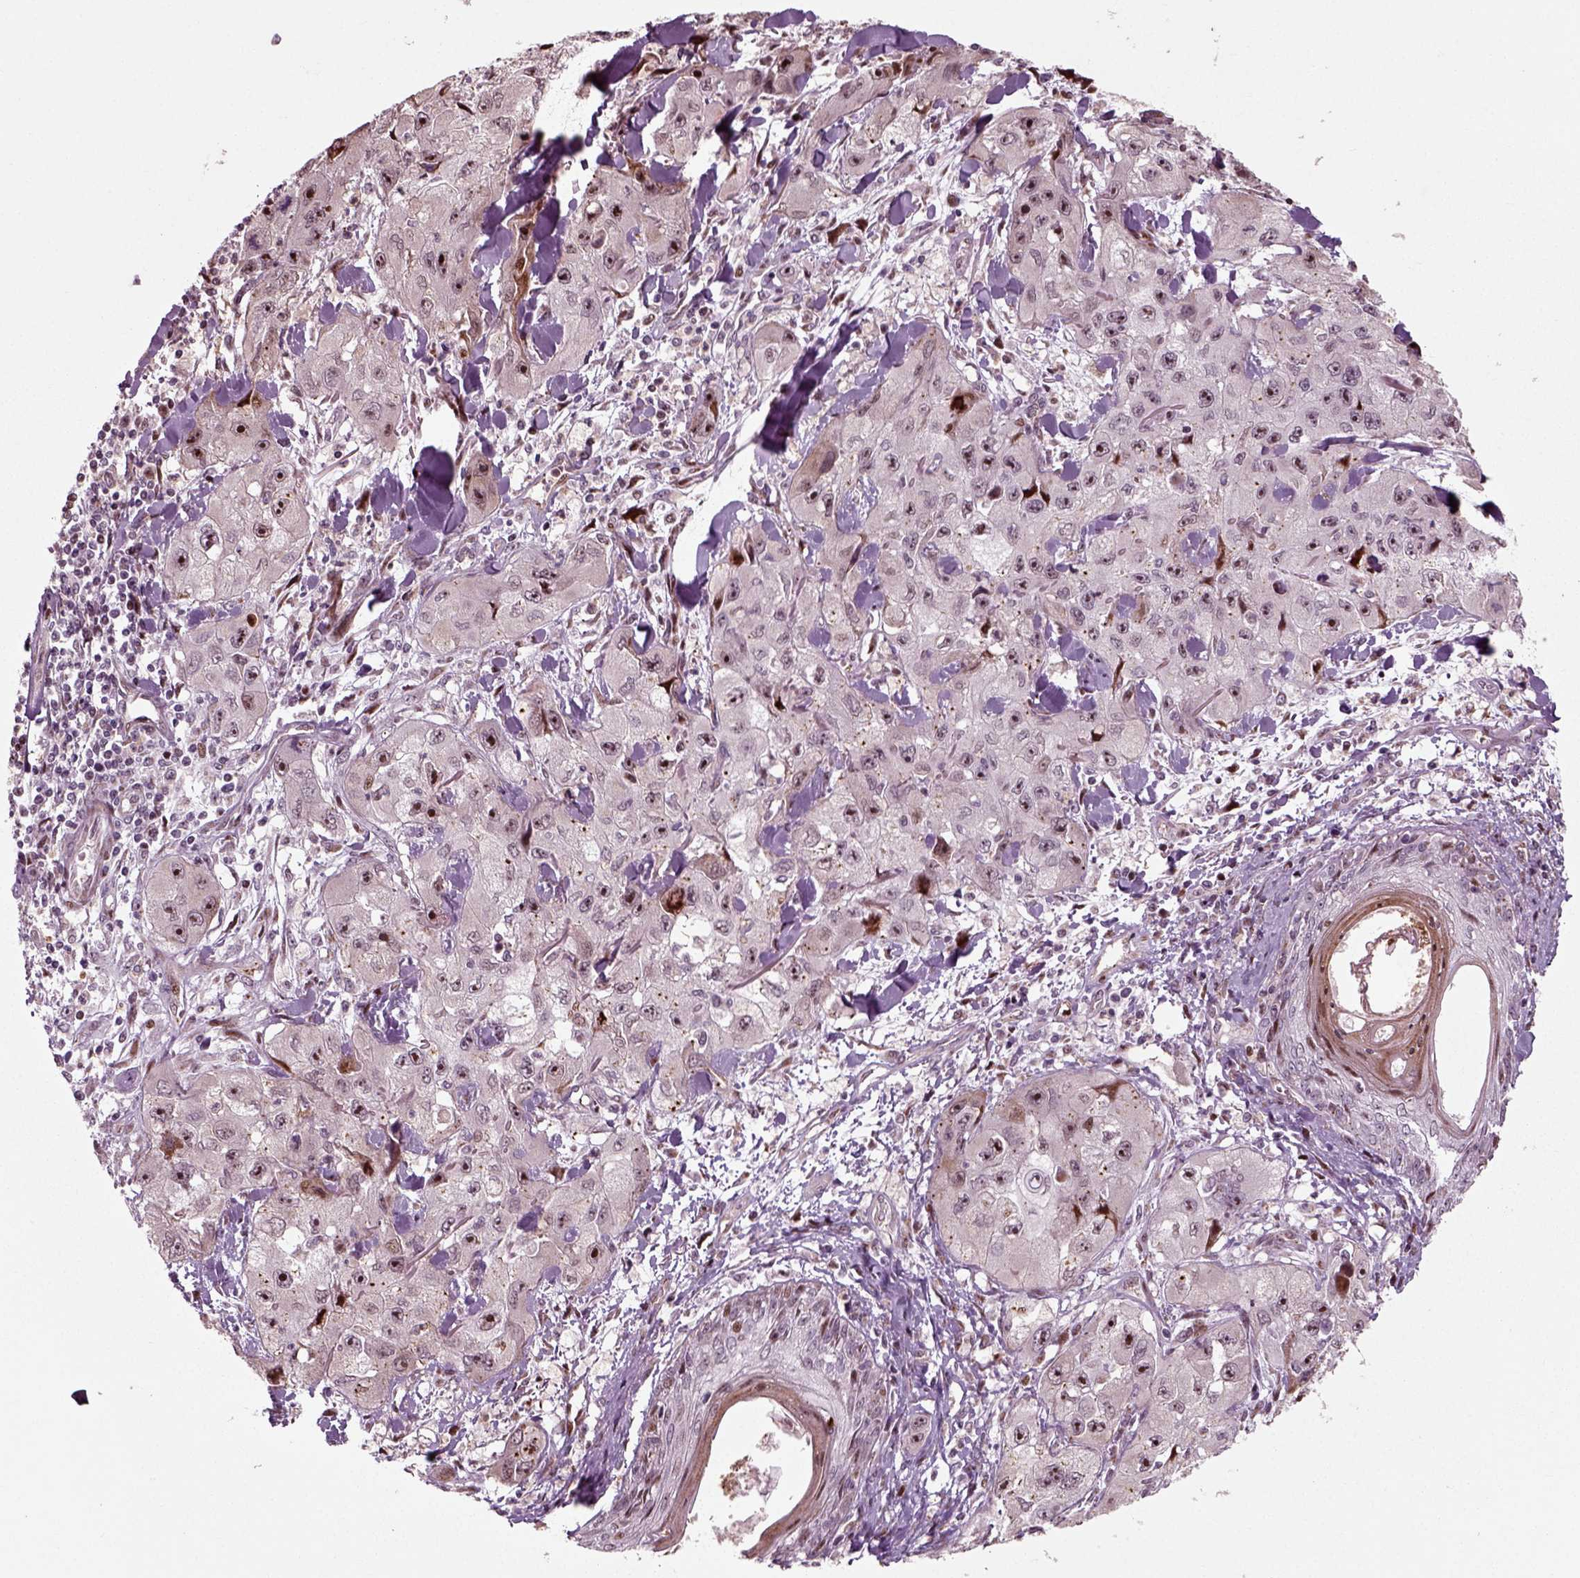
{"staining": {"intensity": "moderate", "quantity": "<25%", "location": "nuclear"}, "tissue": "skin cancer", "cell_type": "Tumor cells", "image_type": "cancer", "snomed": [{"axis": "morphology", "description": "Squamous cell carcinoma, NOS"}, {"axis": "topography", "description": "Skin"}, {"axis": "topography", "description": "Subcutis"}], "caption": "A brown stain highlights moderate nuclear staining of a protein in human skin cancer tumor cells.", "gene": "CDC14A", "patient": {"sex": "male", "age": 73}}